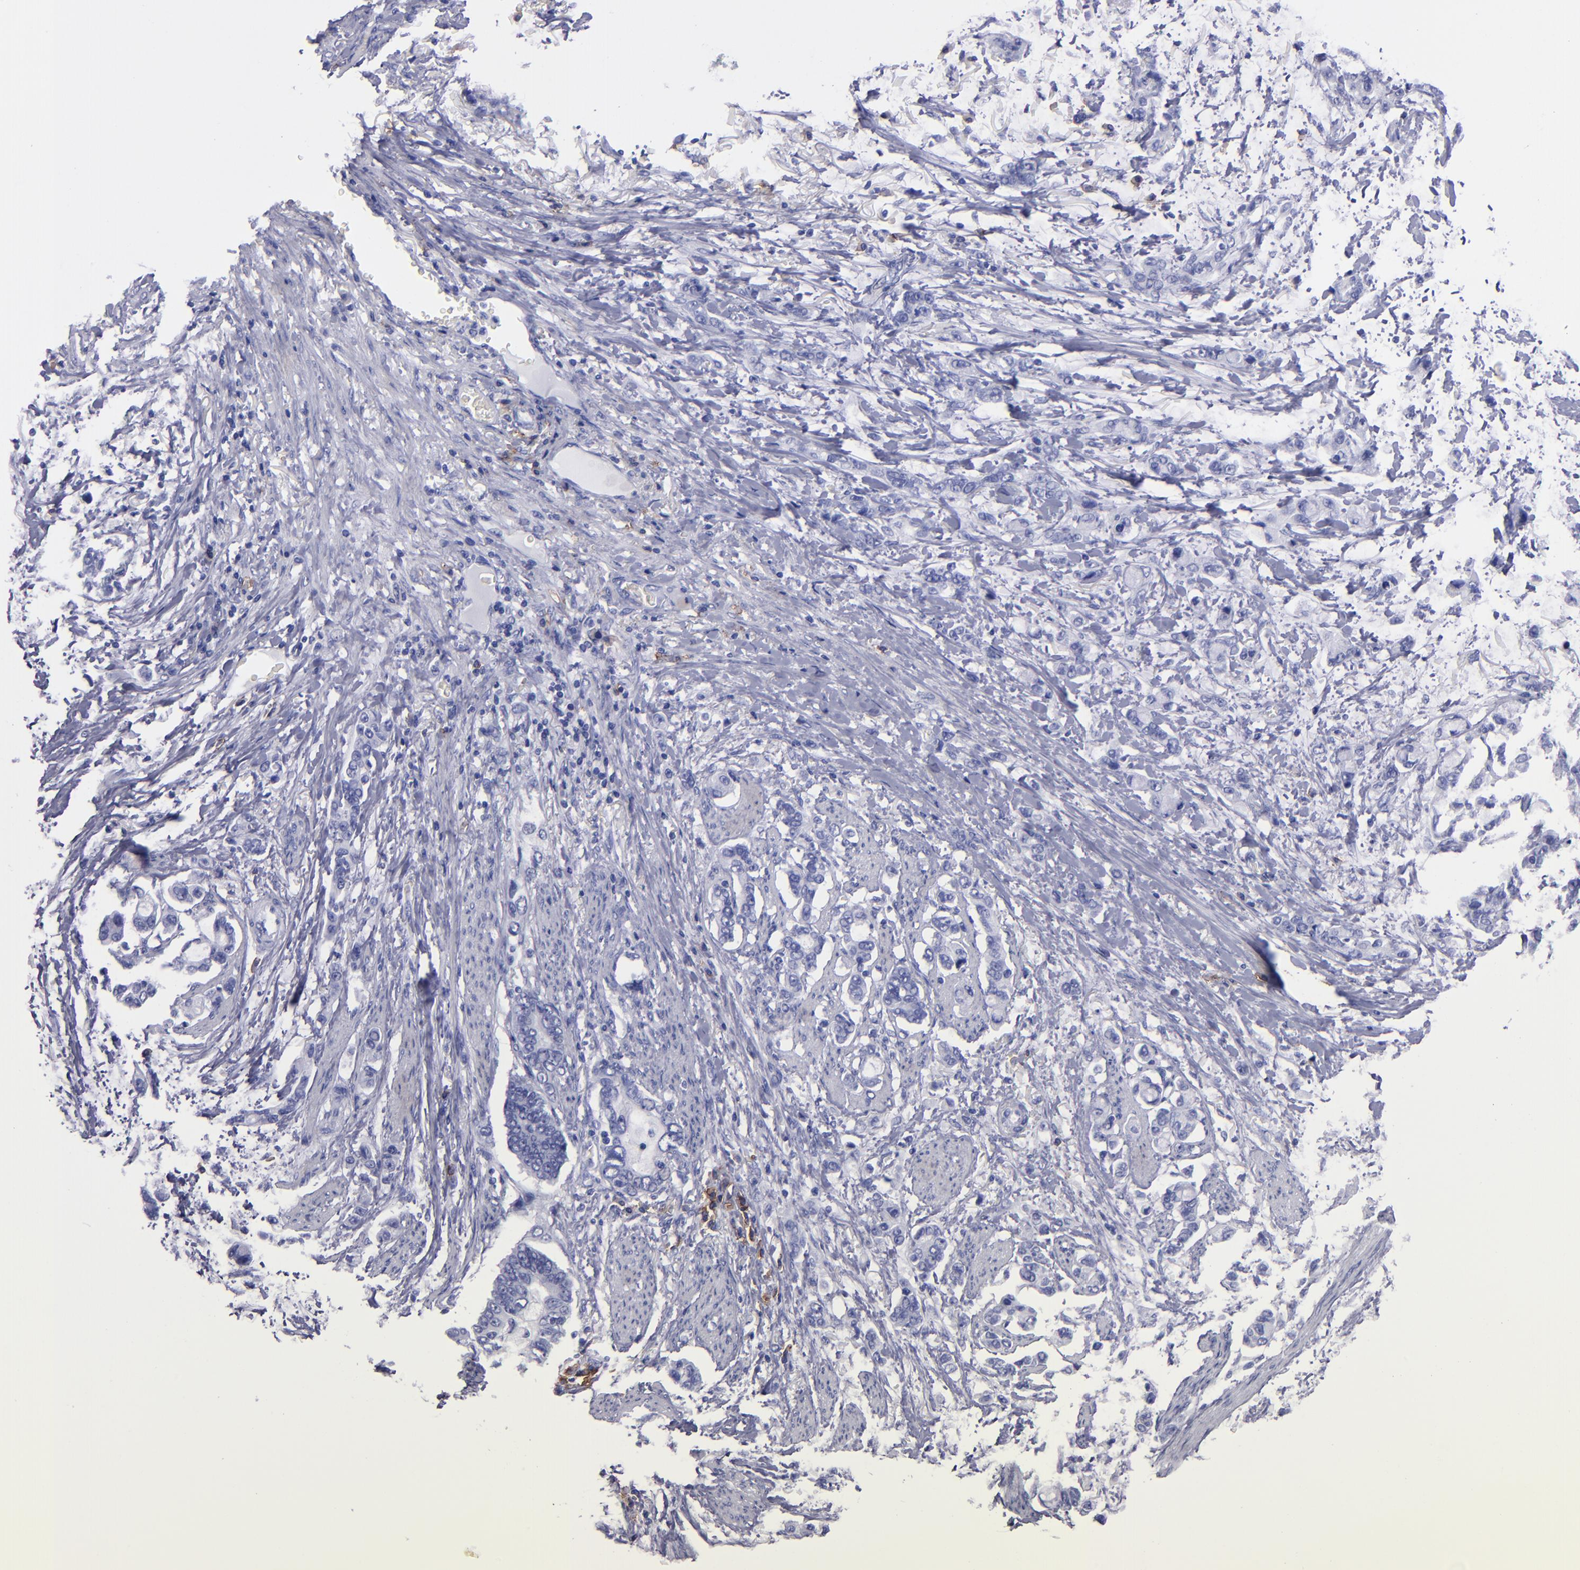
{"staining": {"intensity": "negative", "quantity": "none", "location": "none"}, "tissue": "stomach cancer", "cell_type": "Tumor cells", "image_type": "cancer", "snomed": [{"axis": "morphology", "description": "Adenocarcinoma, NOS"}, {"axis": "topography", "description": "Stomach"}], "caption": "Tumor cells show no significant protein staining in adenocarcinoma (stomach).", "gene": "CD38", "patient": {"sex": "male", "age": 78}}